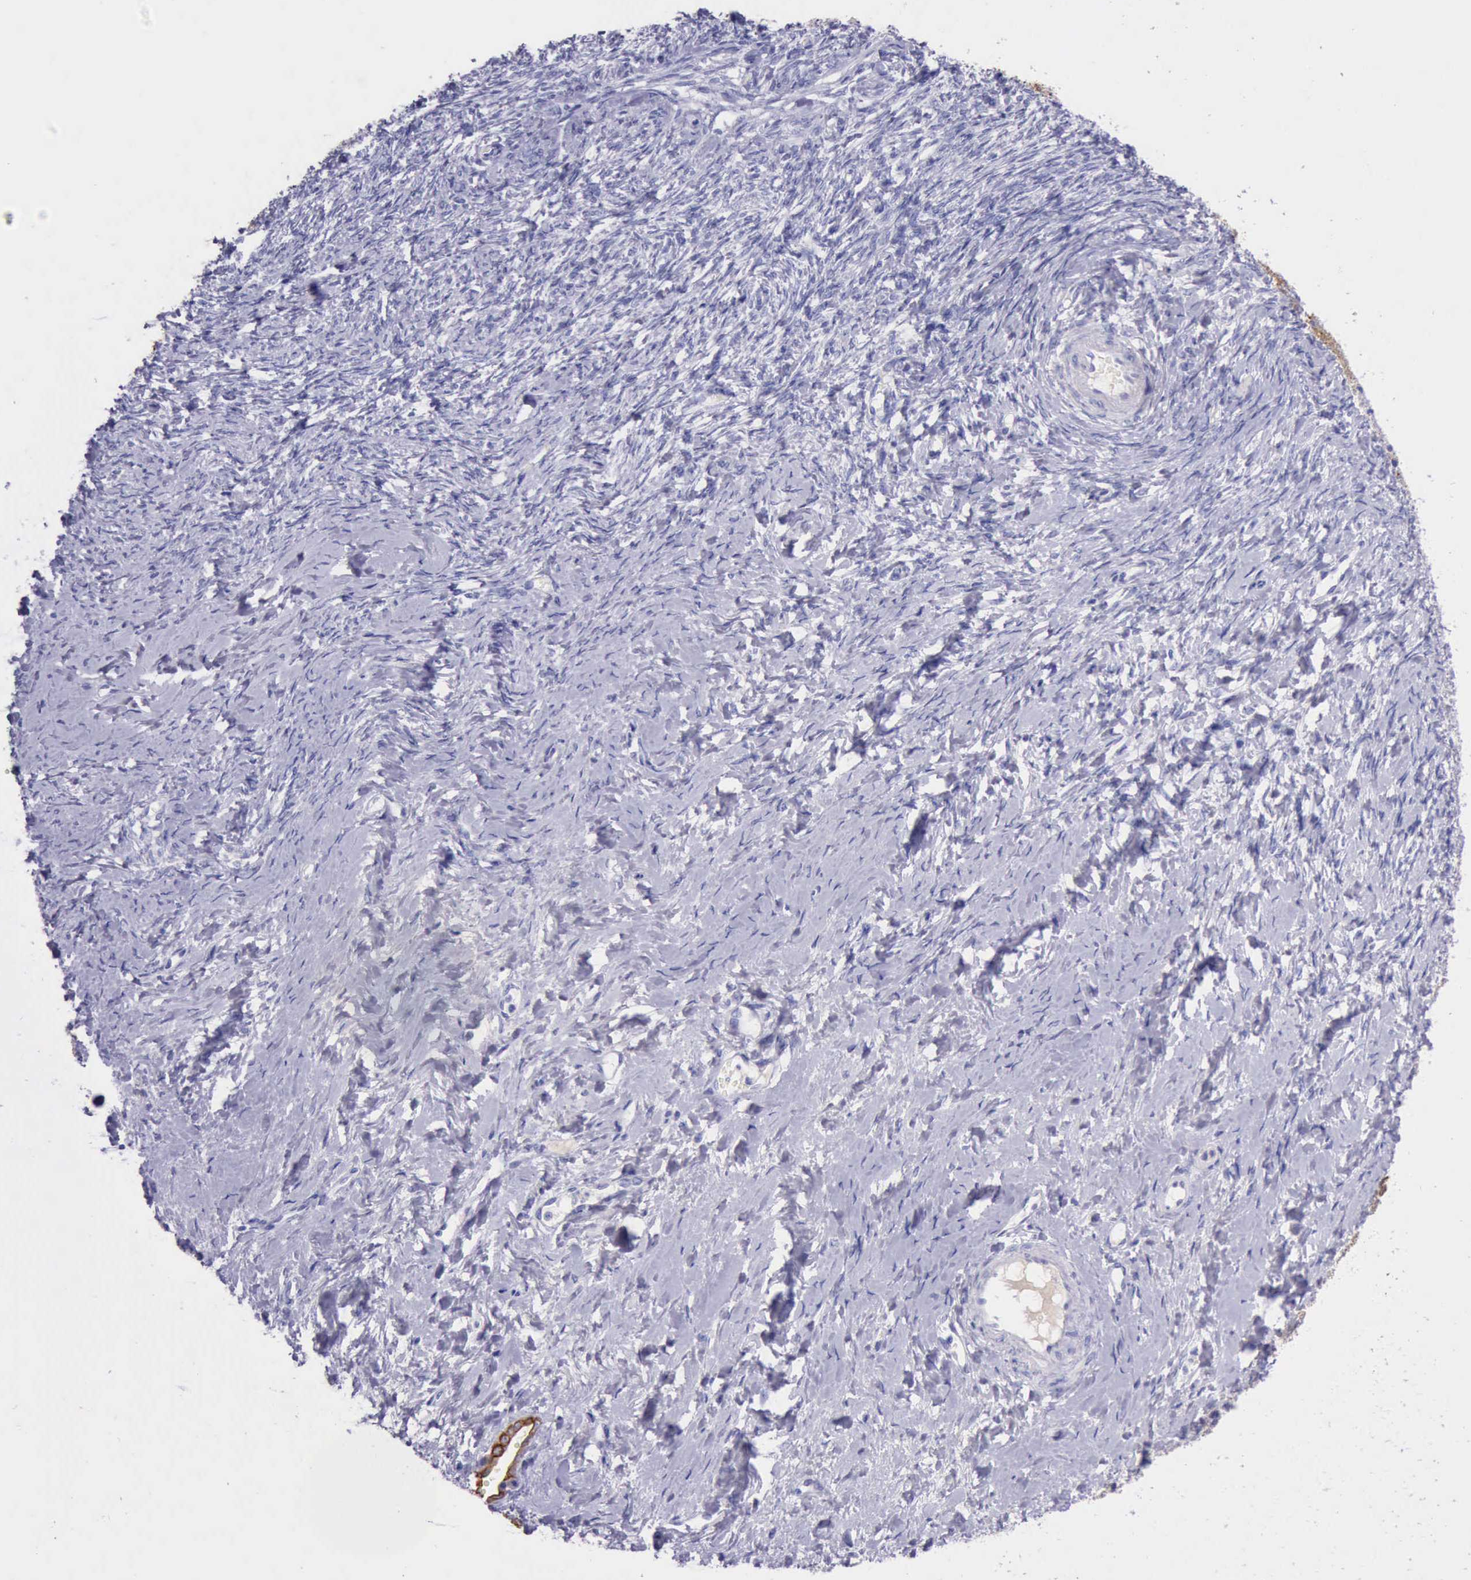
{"staining": {"intensity": "weak", "quantity": "<25%", "location": "cytoplasmic/membranous"}, "tissue": "ovarian cancer", "cell_type": "Tumor cells", "image_type": "cancer", "snomed": [{"axis": "morphology", "description": "Normal tissue, NOS"}, {"axis": "morphology", "description": "Cystadenocarcinoma, serous, NOS"}, {"axis": "topography", "description": "Ovary"}], "caption": "A micrograph of ovarian cancer (serous cystadenocarcinoma) stained for a protein displays no brown staining in tumor cells.", "gene": "KRT8", "patient": {"sex": "female", "age": 62}}